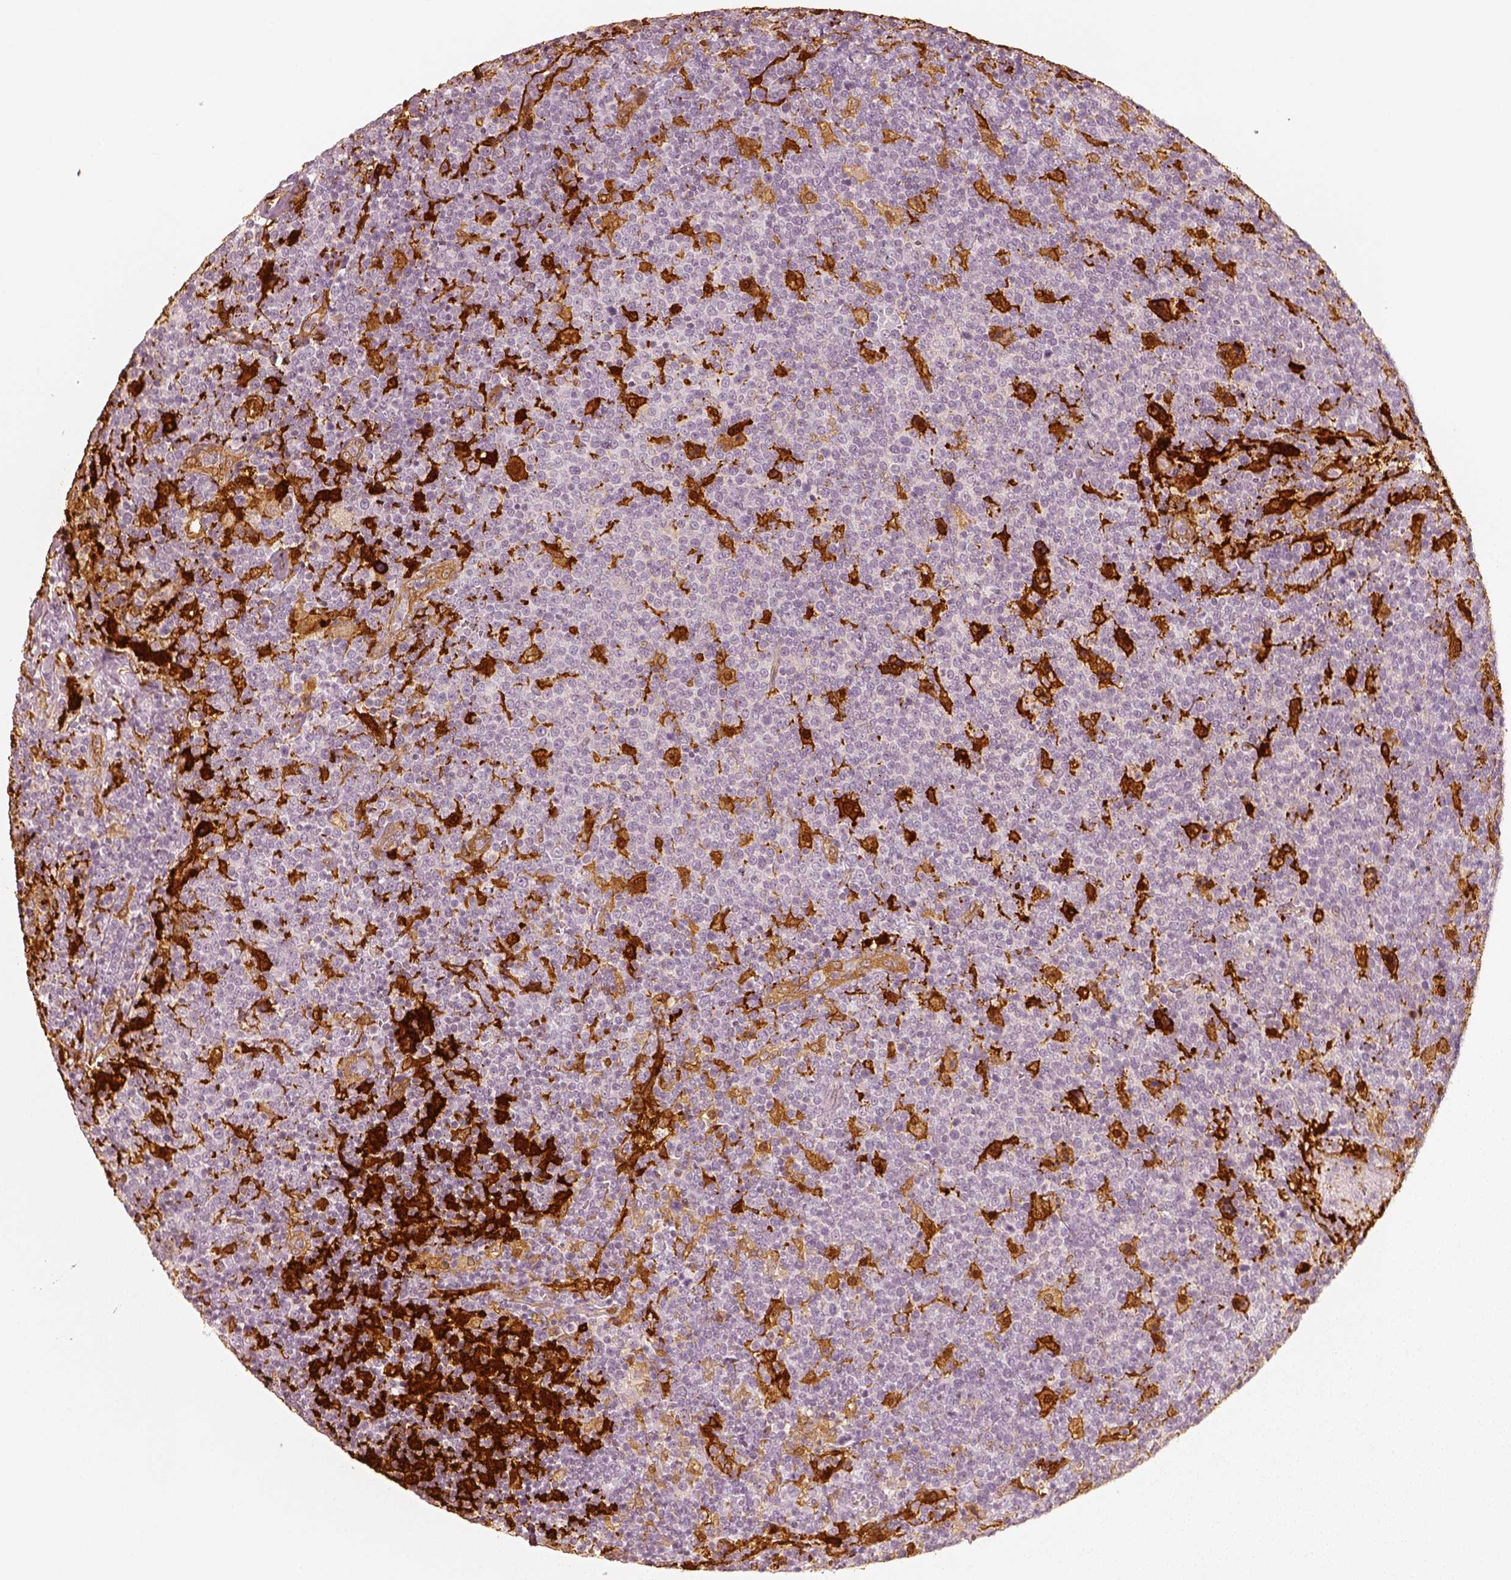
{"staining": {"intensity": "negative", "quantity": "none", "location": "none"}, "tissue": "lymphoma", "cell_type": "Tumor cells", "image_type": "cancer", "snomed": [{"axis": "morphology", "description": "Malignant lymphoma, non-Hodgkin's type, High grade"}, {"axis": "topography", "description": "Lymph node"}], "caption": "High magnification brightfield microscopy of high-grade malignant lymphoma, non-Hodgkin's type stained with DAB (3,3'-diaminobenzidine) (brown) and counterstained with hematoxylin (blue): tumor cells show no significant expression.", "gene": "FSCN1", "patient": {"sex": "male", "age": 61}}